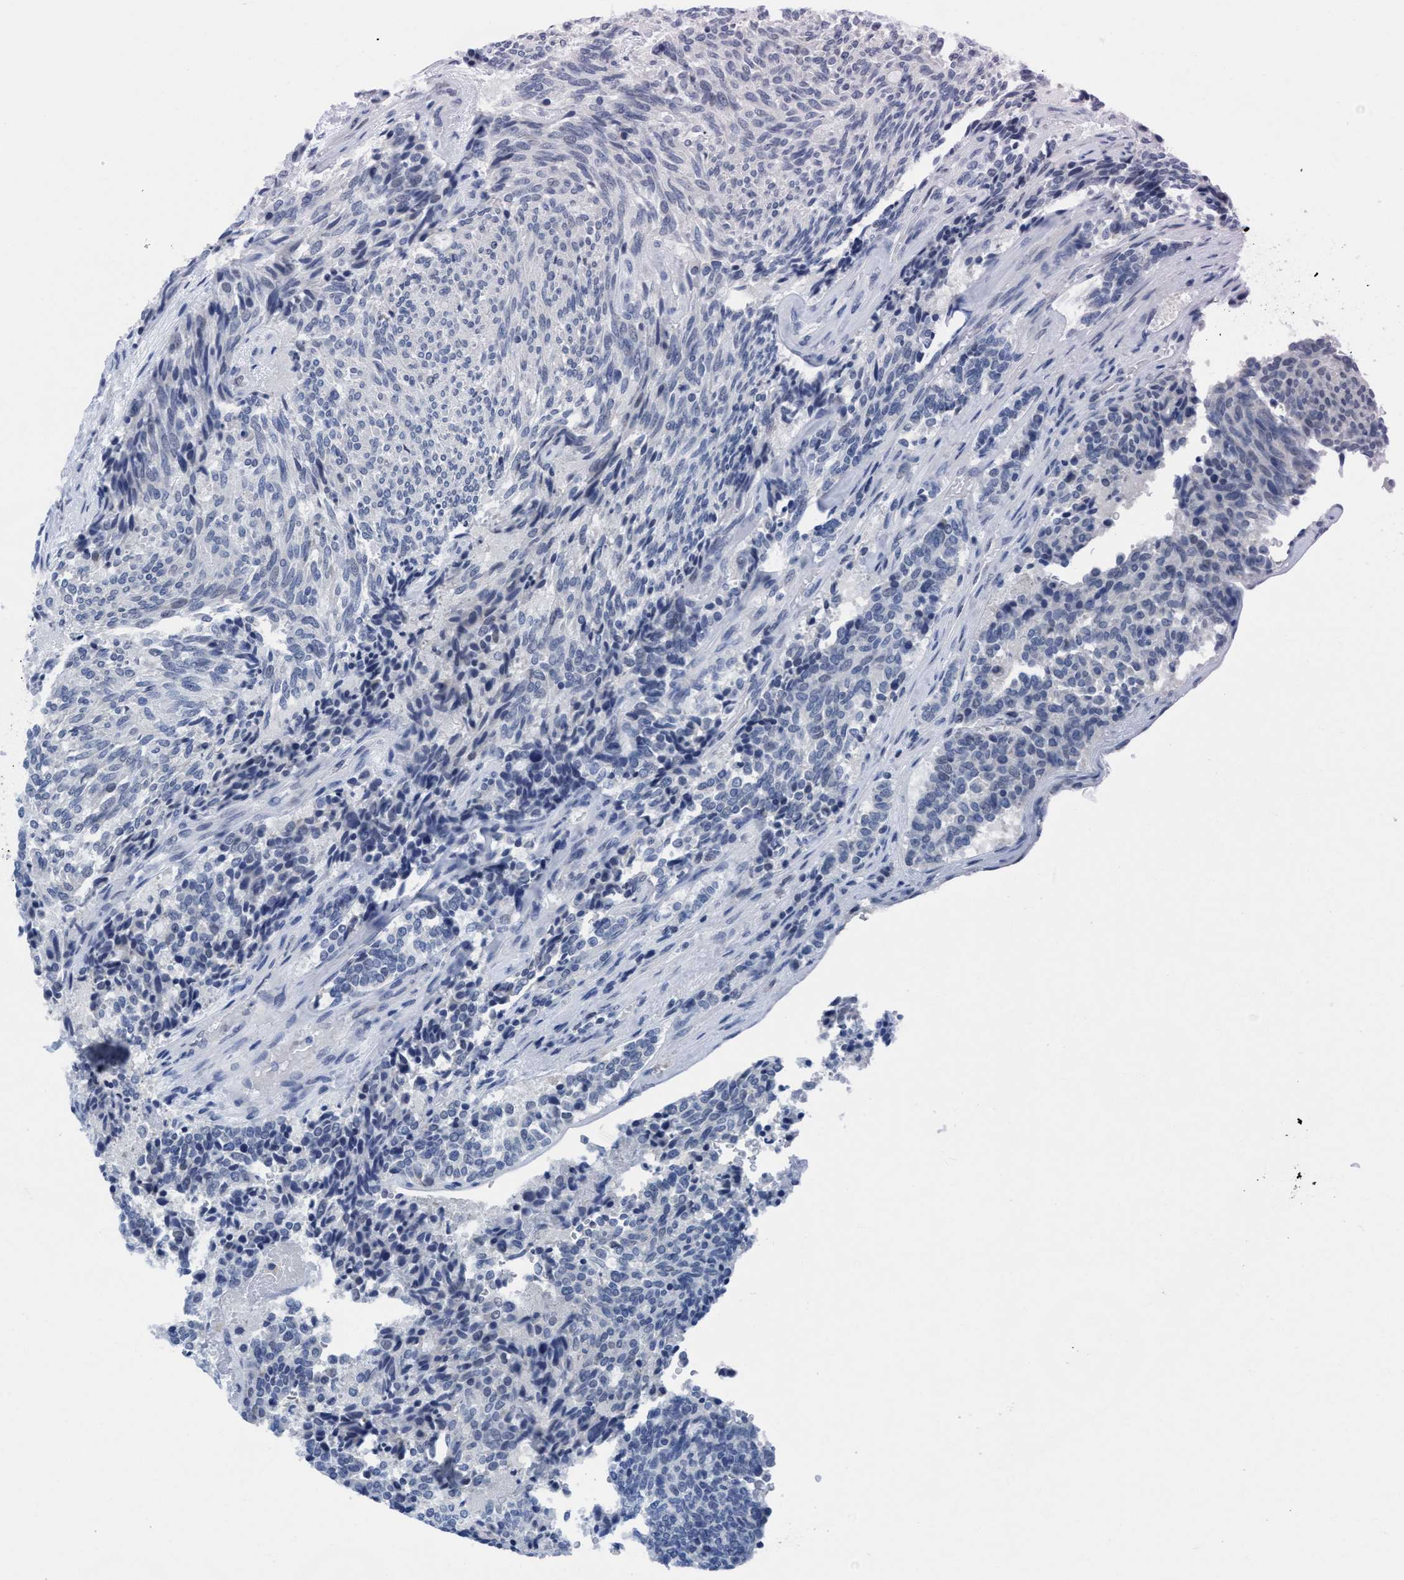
{"staining": {"intensity": "negative", "quantity": "none", "location": "none"}, "tissue": "carcinoid", "cell_type": "Tumor cells", "image_type": "cancer", "snomed": [{"axis": "morphology", "description": "Carcinoid, malignant, NOS"}, {"axis": "topography", "description": "Pancreas"}], "caption": "This is a micrograph of immunohistochemistry staining of malignant carcinoid, which shows no staining in tumor cells.", "gene": "DNAI1", "patient": {"sex": "female", "age": 54}}